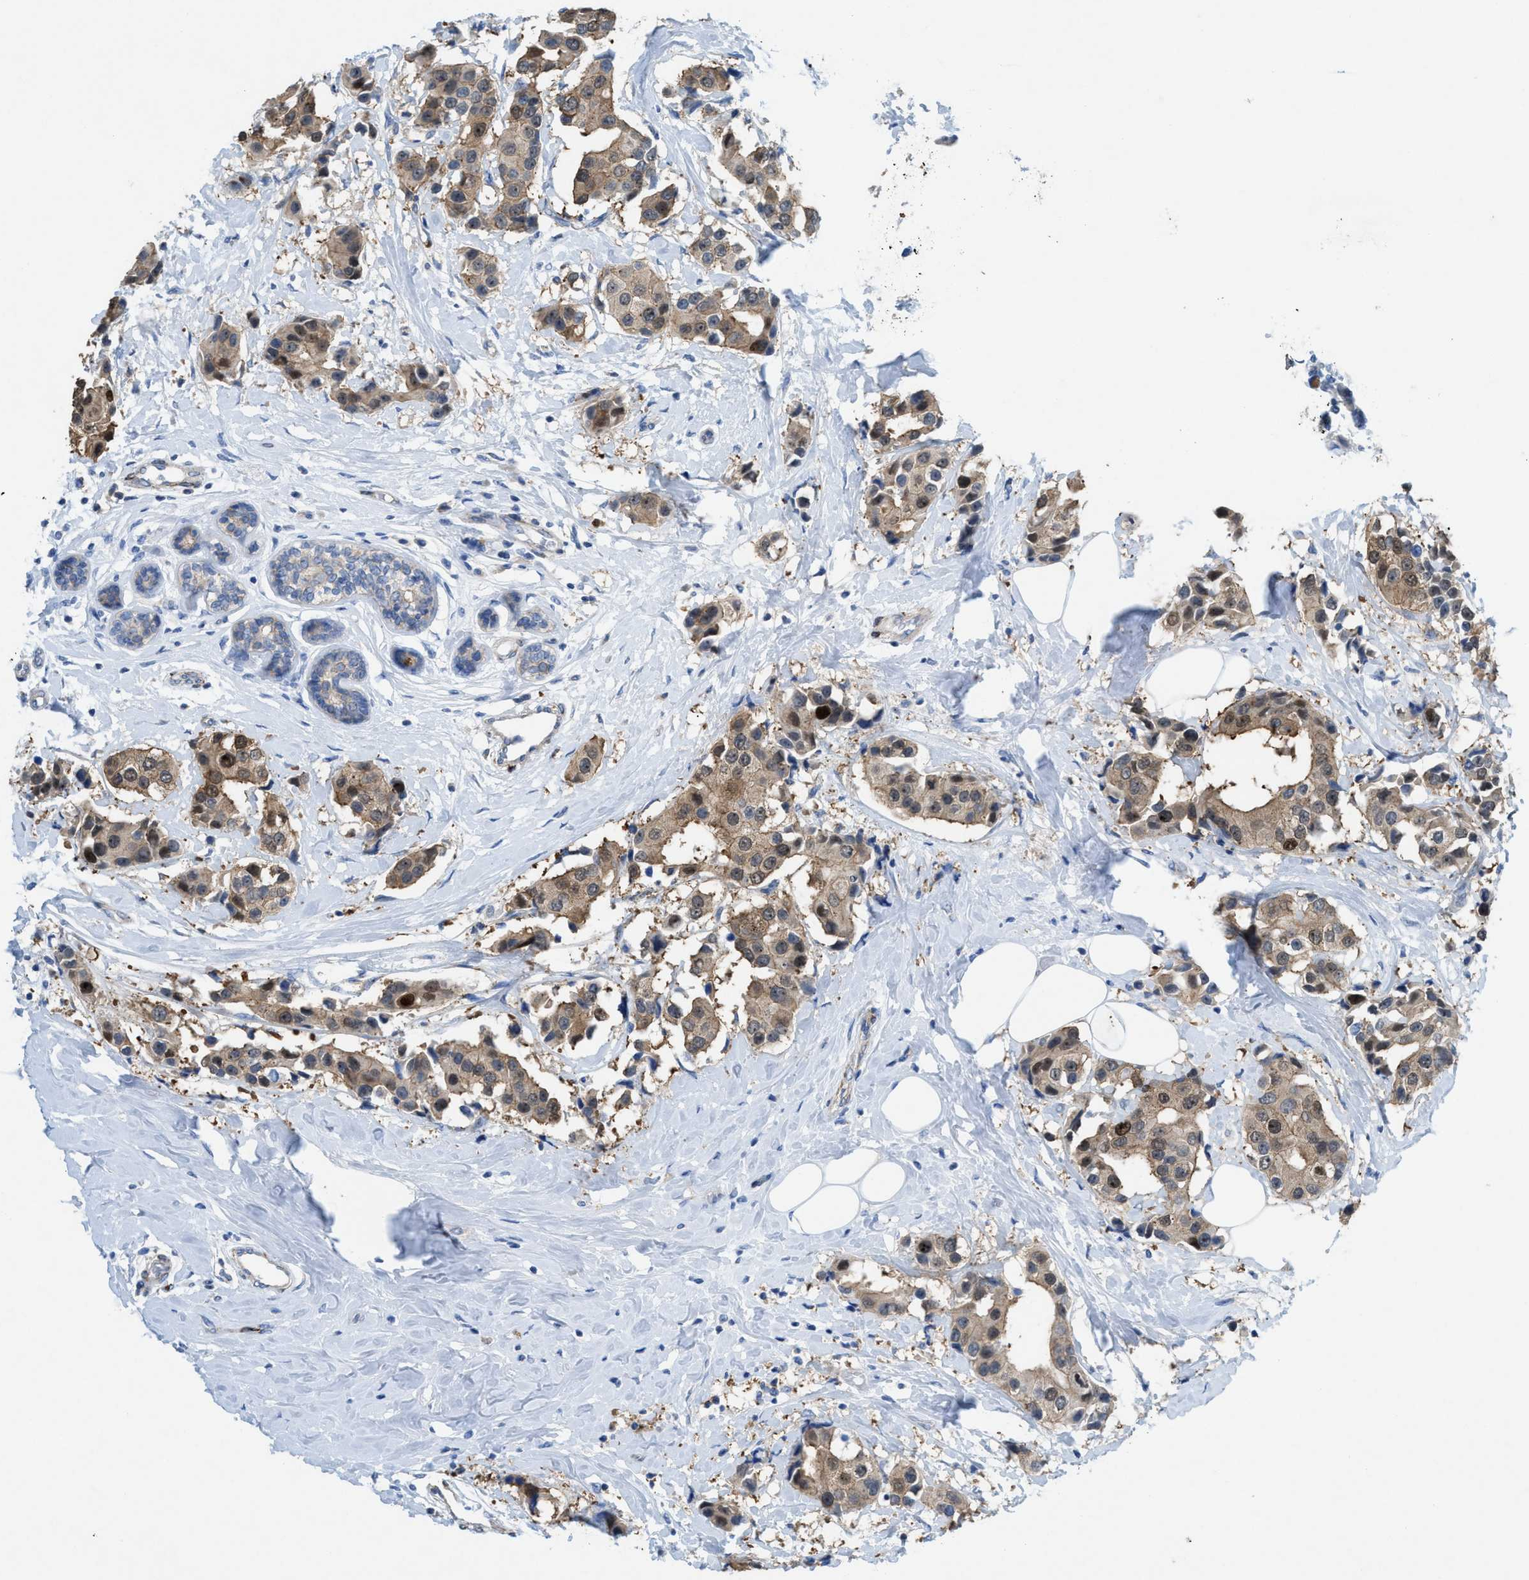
{"staining": {"intensity": "moderate", "quantity": ">75%", "location": "cytoplasmic/membranous,nuclear"}, "tissue": "breast cancer", "cell_type": "Tumor cells", "image_type": "cancer", "snomed": [{"axis": "morphology", "description": "Normal tissue, NOS"}, {"axis": "morphology", "description": "Duct carcinoma"}, {"axis": "topography", "description": "Breast"}], "caption": "High-power microscopy captured an immunohistochemistry (IHC) photomicrograph of intraductal carcinoma (breast), revealing moderate cytoplasmic/membranous and nuclear expression in approximately >75% of tumor cells.", "gene": "CMTM1", "patient": {"sex": "female", "age": 39}}